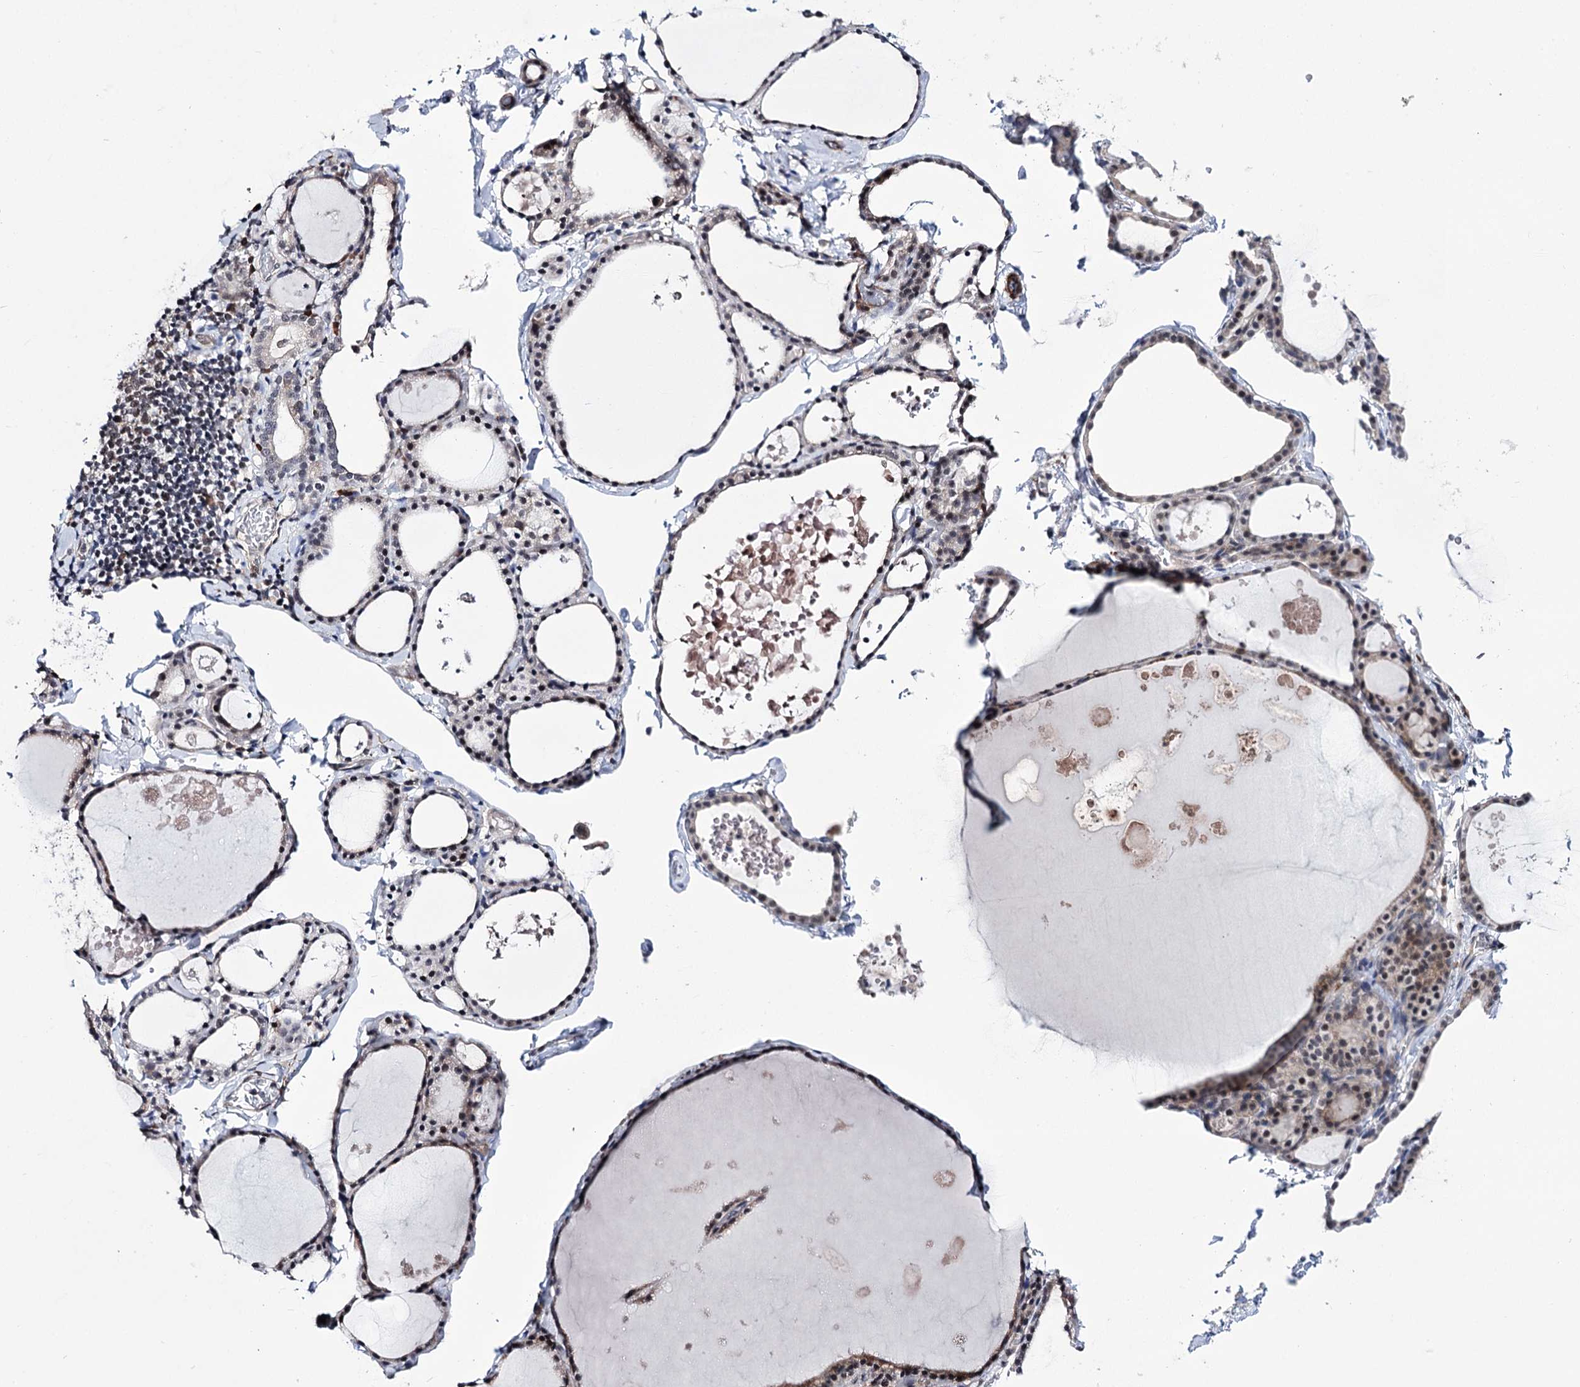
{"staining": {"intensity": "moderate", "quantity": ">75%", "location": "cytoplasmic/membranous,nuclear"}, "tissue": "thyroid gland", "cell_type": "Glandular cells", "image_type": "normal", "snomed": [{"axis": "morphology", "description": "Normal tissue, NOS"}, {"axis": "topography", "description": "Thyroid gland"}], "caption": "Thyroid gland stained with immunohistochemistry (IHC) exhibits moderate cytoplasmic/membranous,nuclear expression in about >75% of glandular cells. The staining was performed using DAB (3,3'-diaminobenzidine), with brown indicating positive protein expression. Nuclei are stained blue with hematoxylin.", "gene": "PPRC1", "patient": {"sex": "male", "age": 56}}